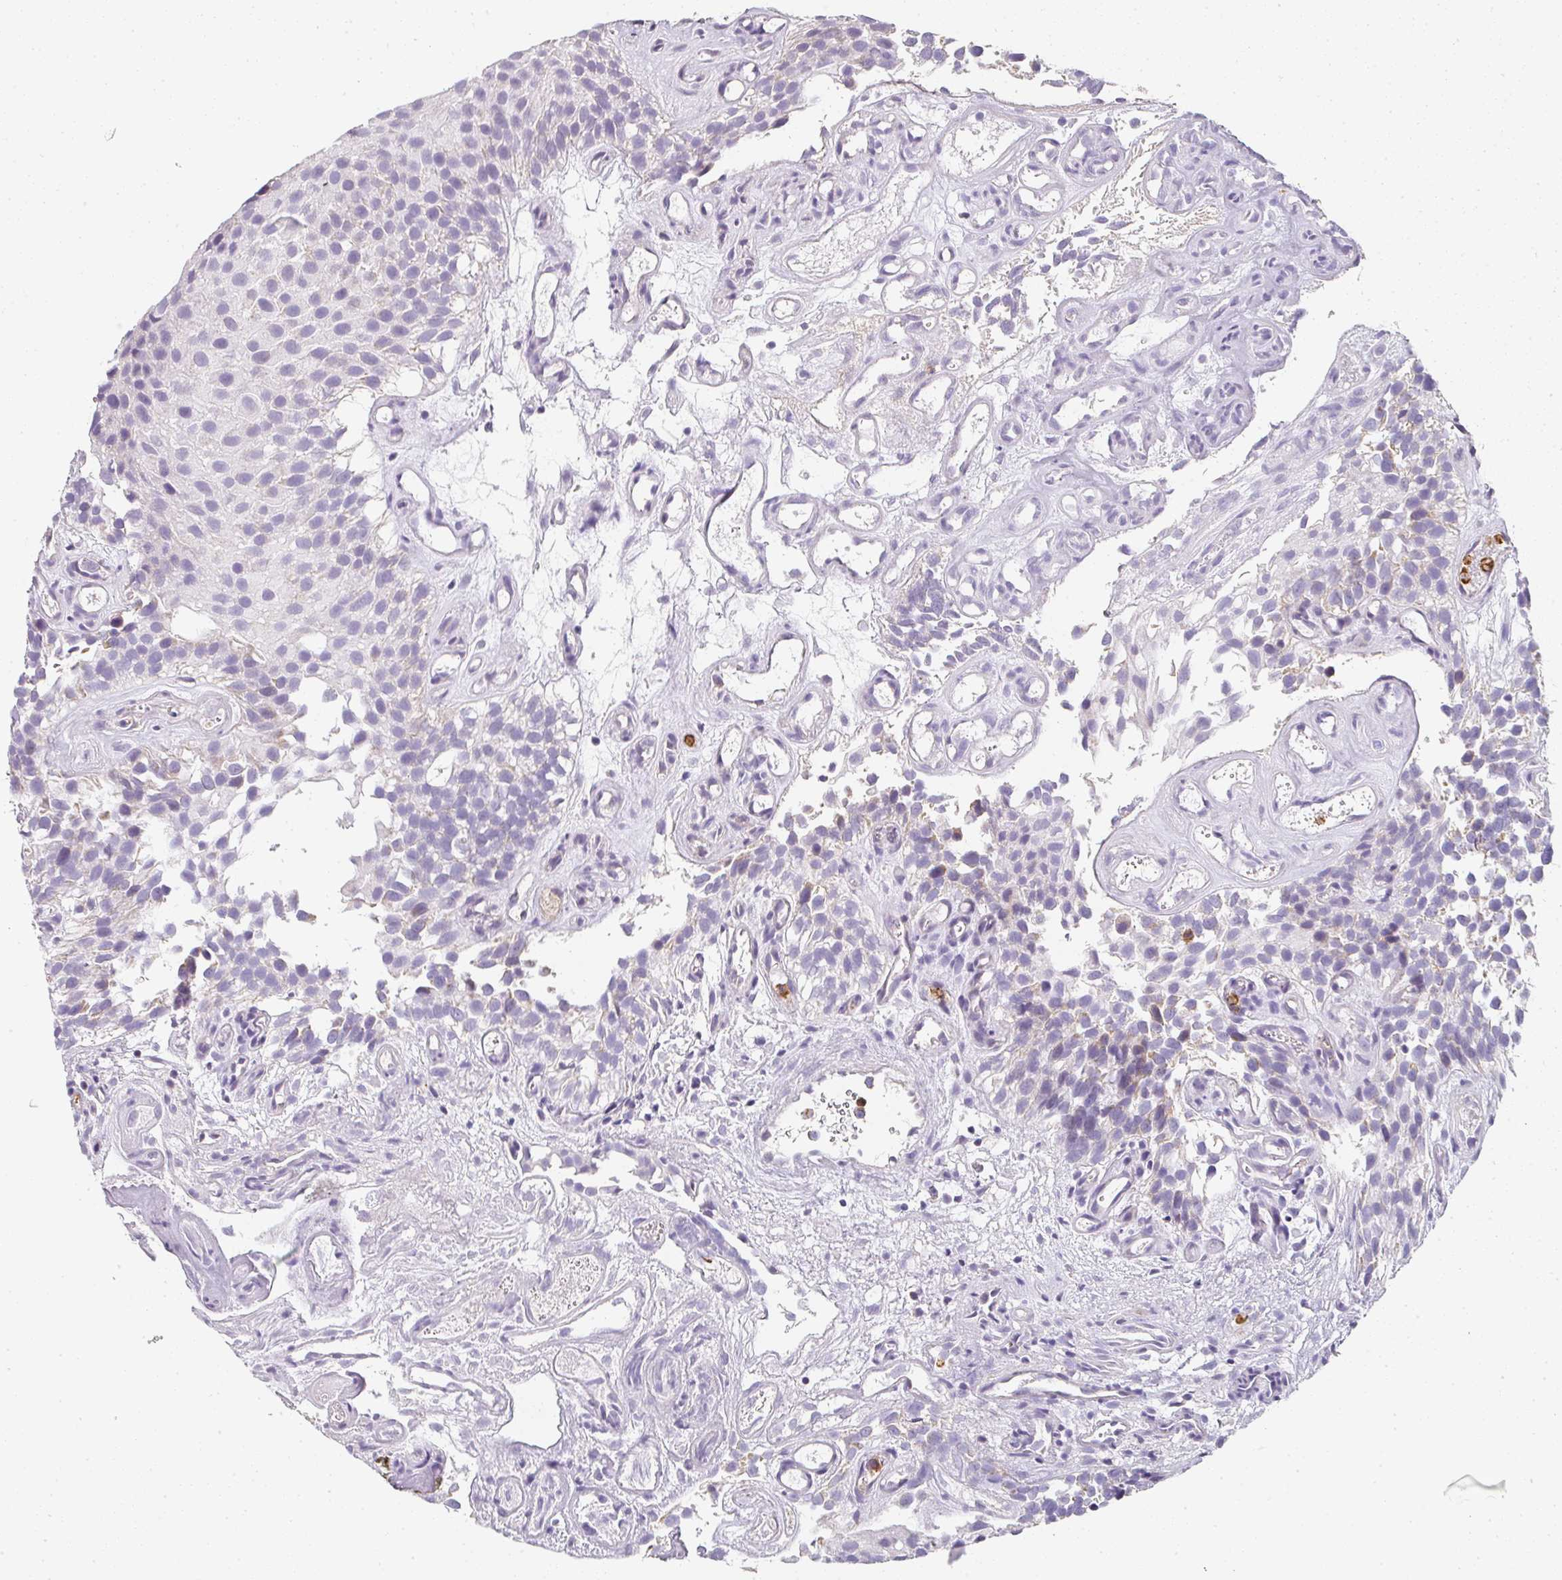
{"staining": {"intensity": "negative", "quantity": "none", "location": "none"}, "tissue": "urothelial cancer", "cell_type": "Tumor cells", "image_type": "cancer", "snomed": [{"axis": "morphology", "description": "Urothelial carcinoma, NOS"}, {"axis": "topography", "description": "Urinary bladder"}], "caption": "There is no significant positivity in tumor cells of urothelial cancer.", "gene": "CAMP", "patient": {"sex": "male", "age": 87}}